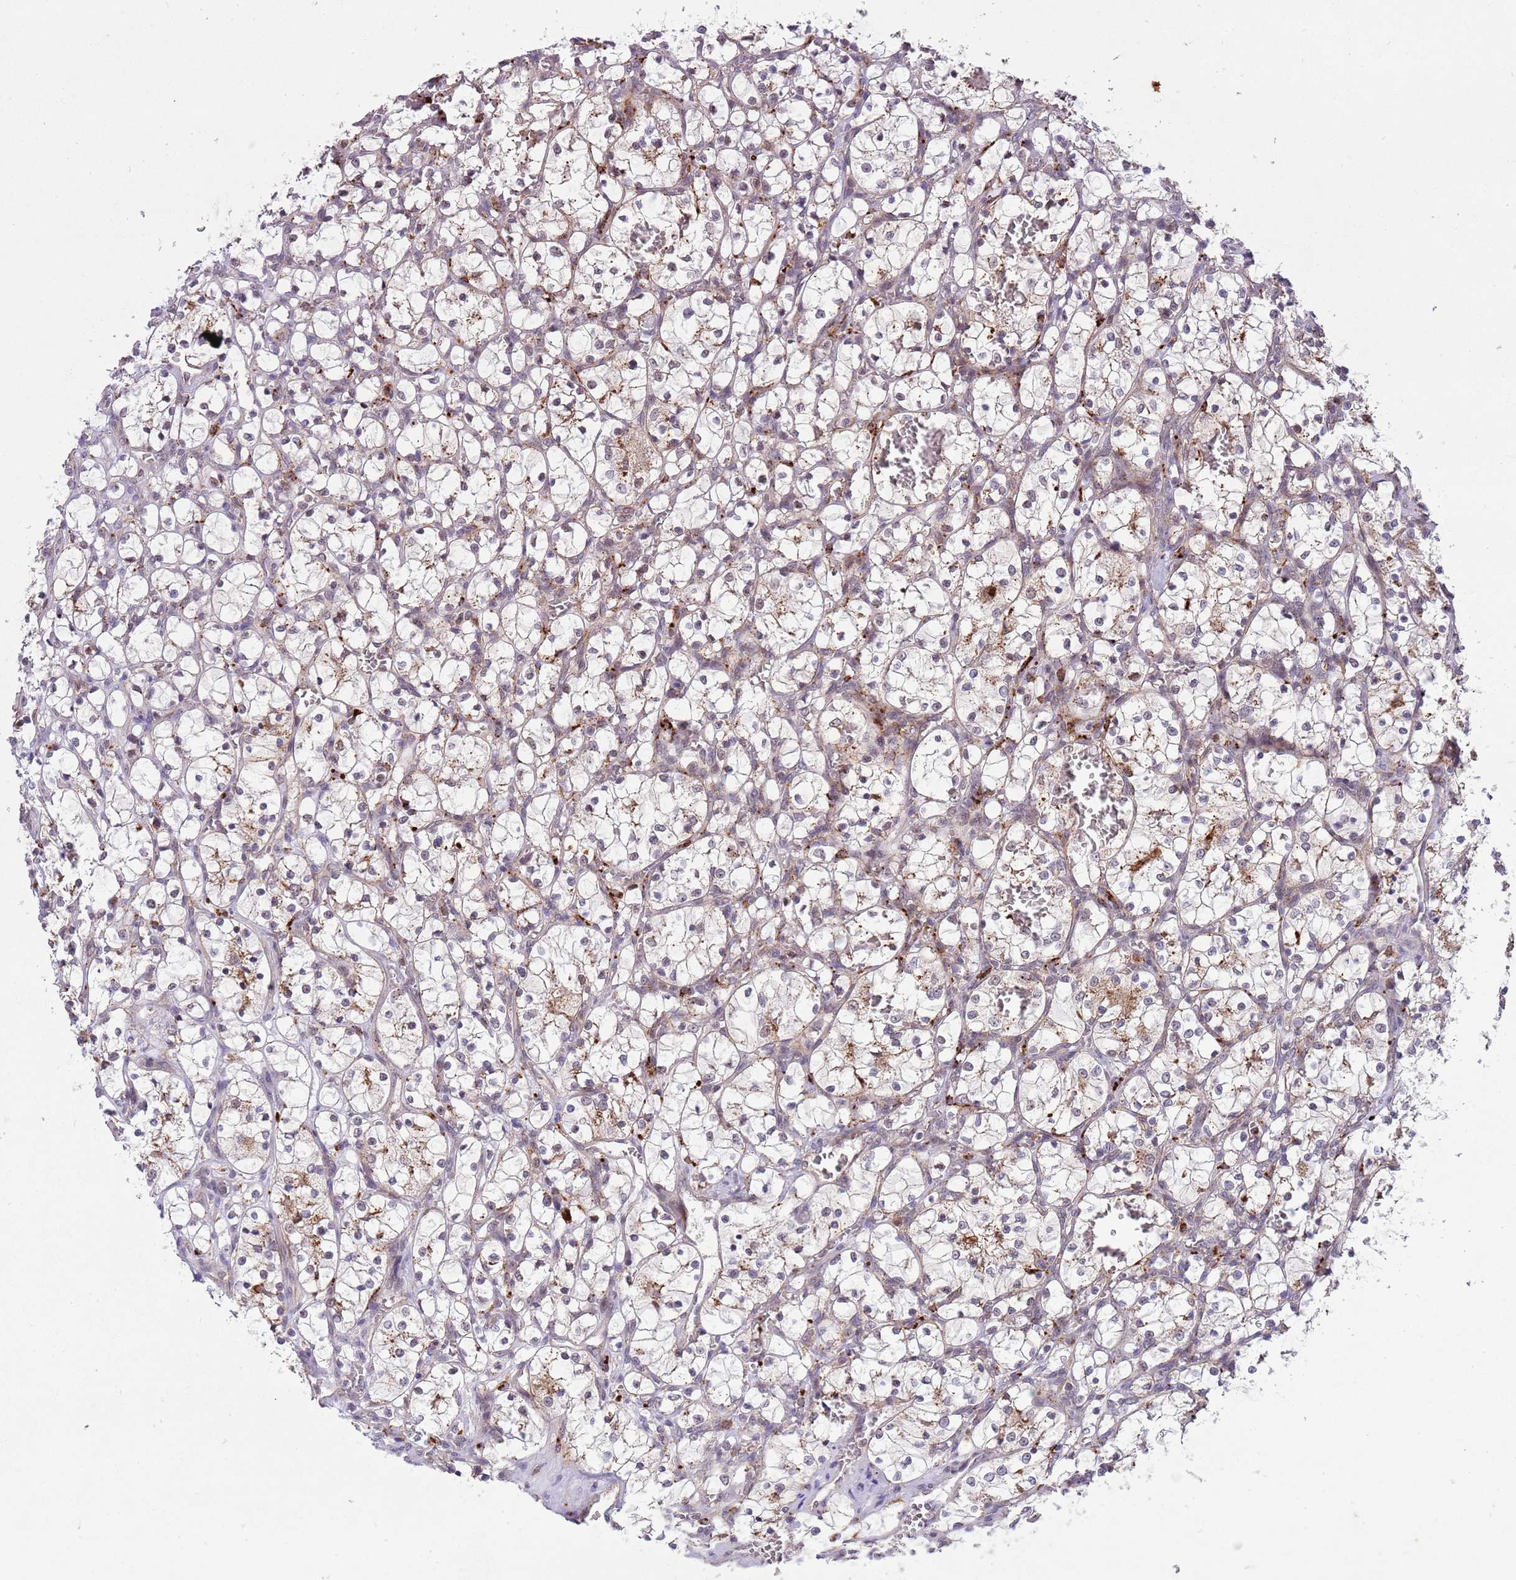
{"staining": {"intensity": "negative", "quantity": "none", "location": "none"}, "tissue": "renal cancer", "cell_type": "Tumor cells", "image_type": "cancer", "snomed": [{"axis": "morphology", "description": "Adenocarcinoma, NOS"}, {"axis": "topography", "description": "Kidney"}], "caption": "Renal cancer stained for a protein using immunohistochemistry (IHC) reveals no expression tumor cells.", "gene": "TRIM27", "patient": {"sex": "female", "age": 69}}